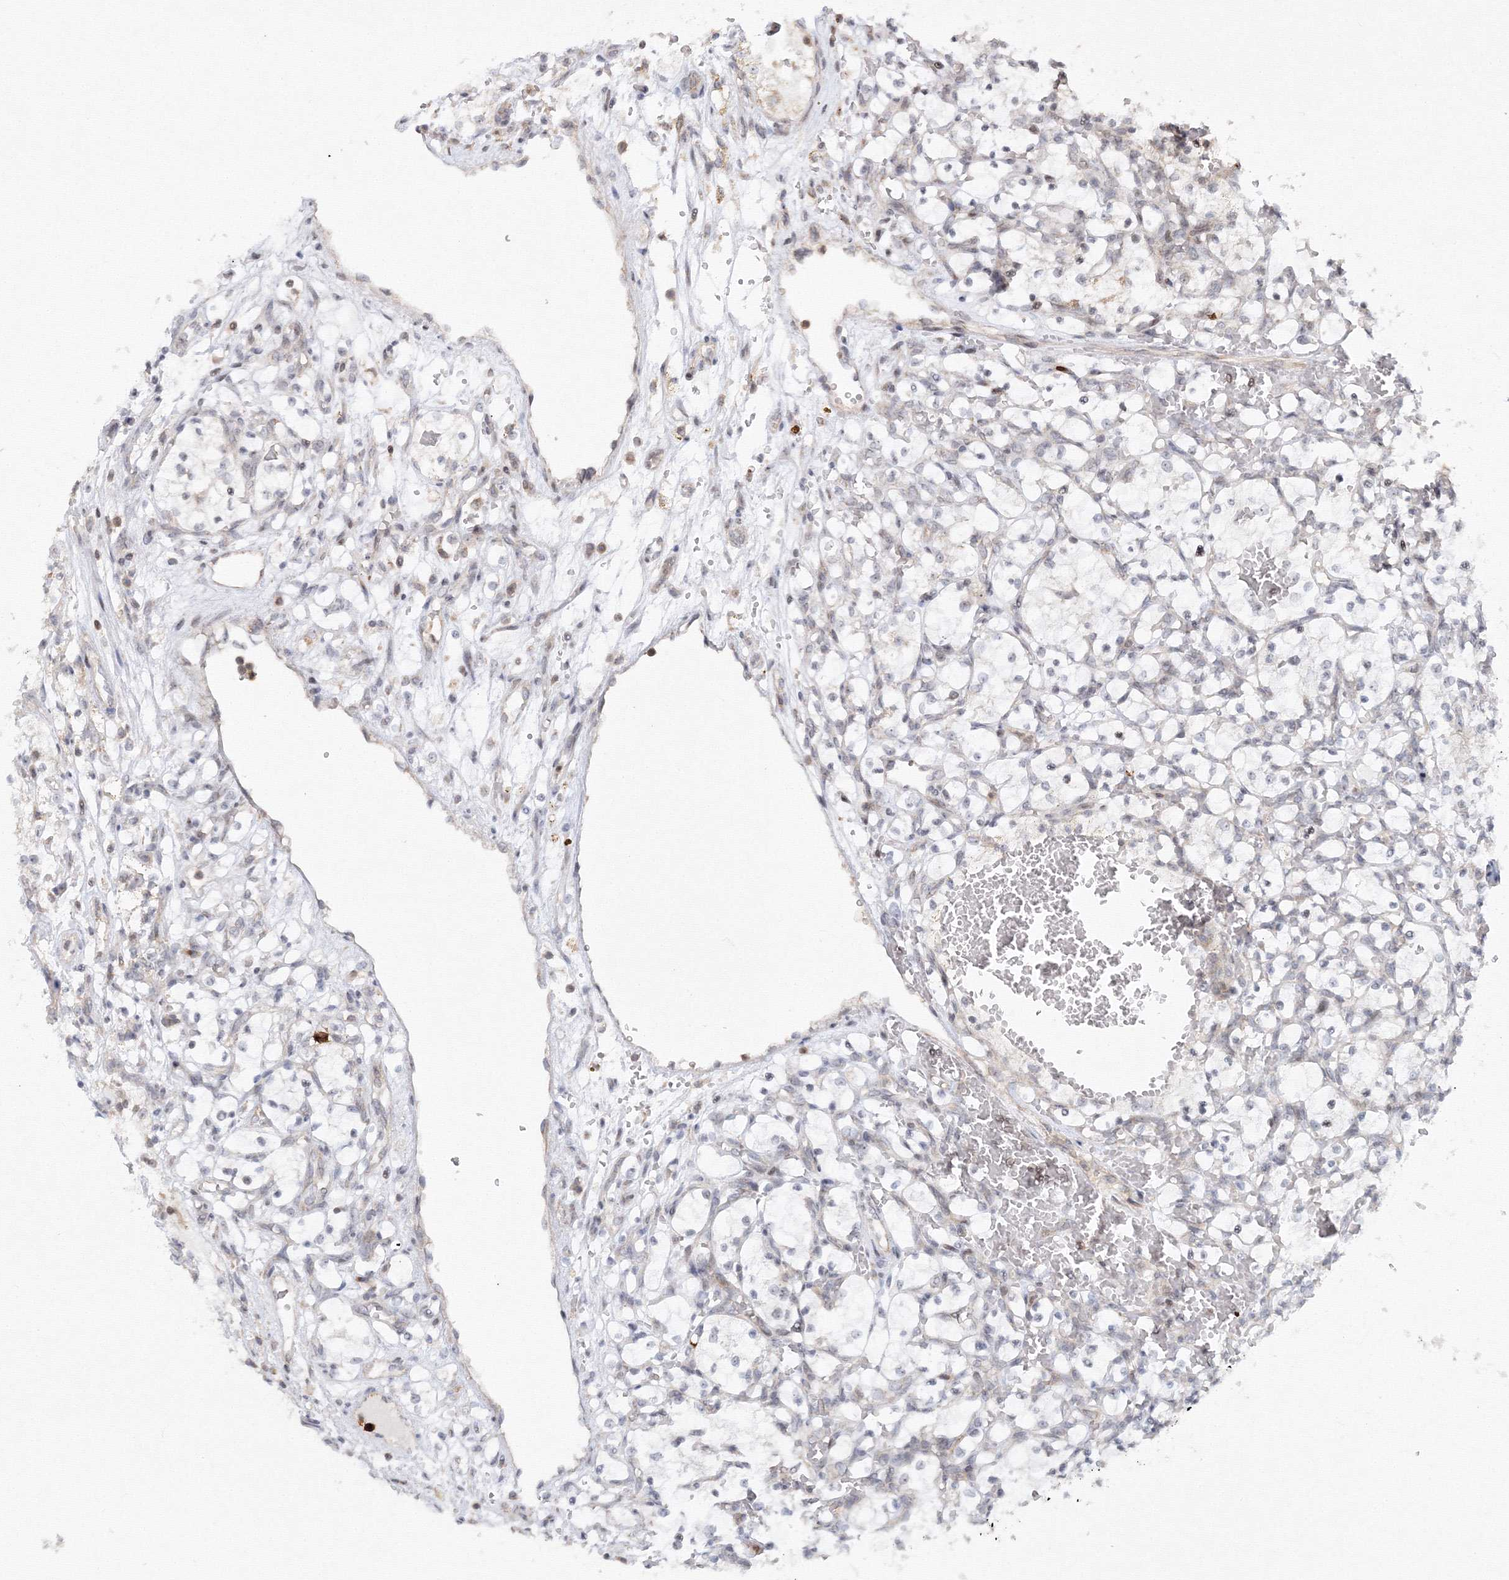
{"staining": {"intensity": "weak", "quantity": "<25%", "location": "cytoplasmic/membranous"}, "tissue": "renal cancer", "cell_type": "Tumor cells", "image_type": "cancer", "snomed": [{"axis": "morphology", "description": "Adenocarcinoma, NOS"}, {"axis": "topography", "description": "Kidney"}], "caption": "This is an immunohistochemistry (IHC) photomicrograph of renal cancer (adenocarcinoma). There is no positivity in tumor cells.", "gene": "MKRN2", "patient": {"sex": "female", "age": 69}}